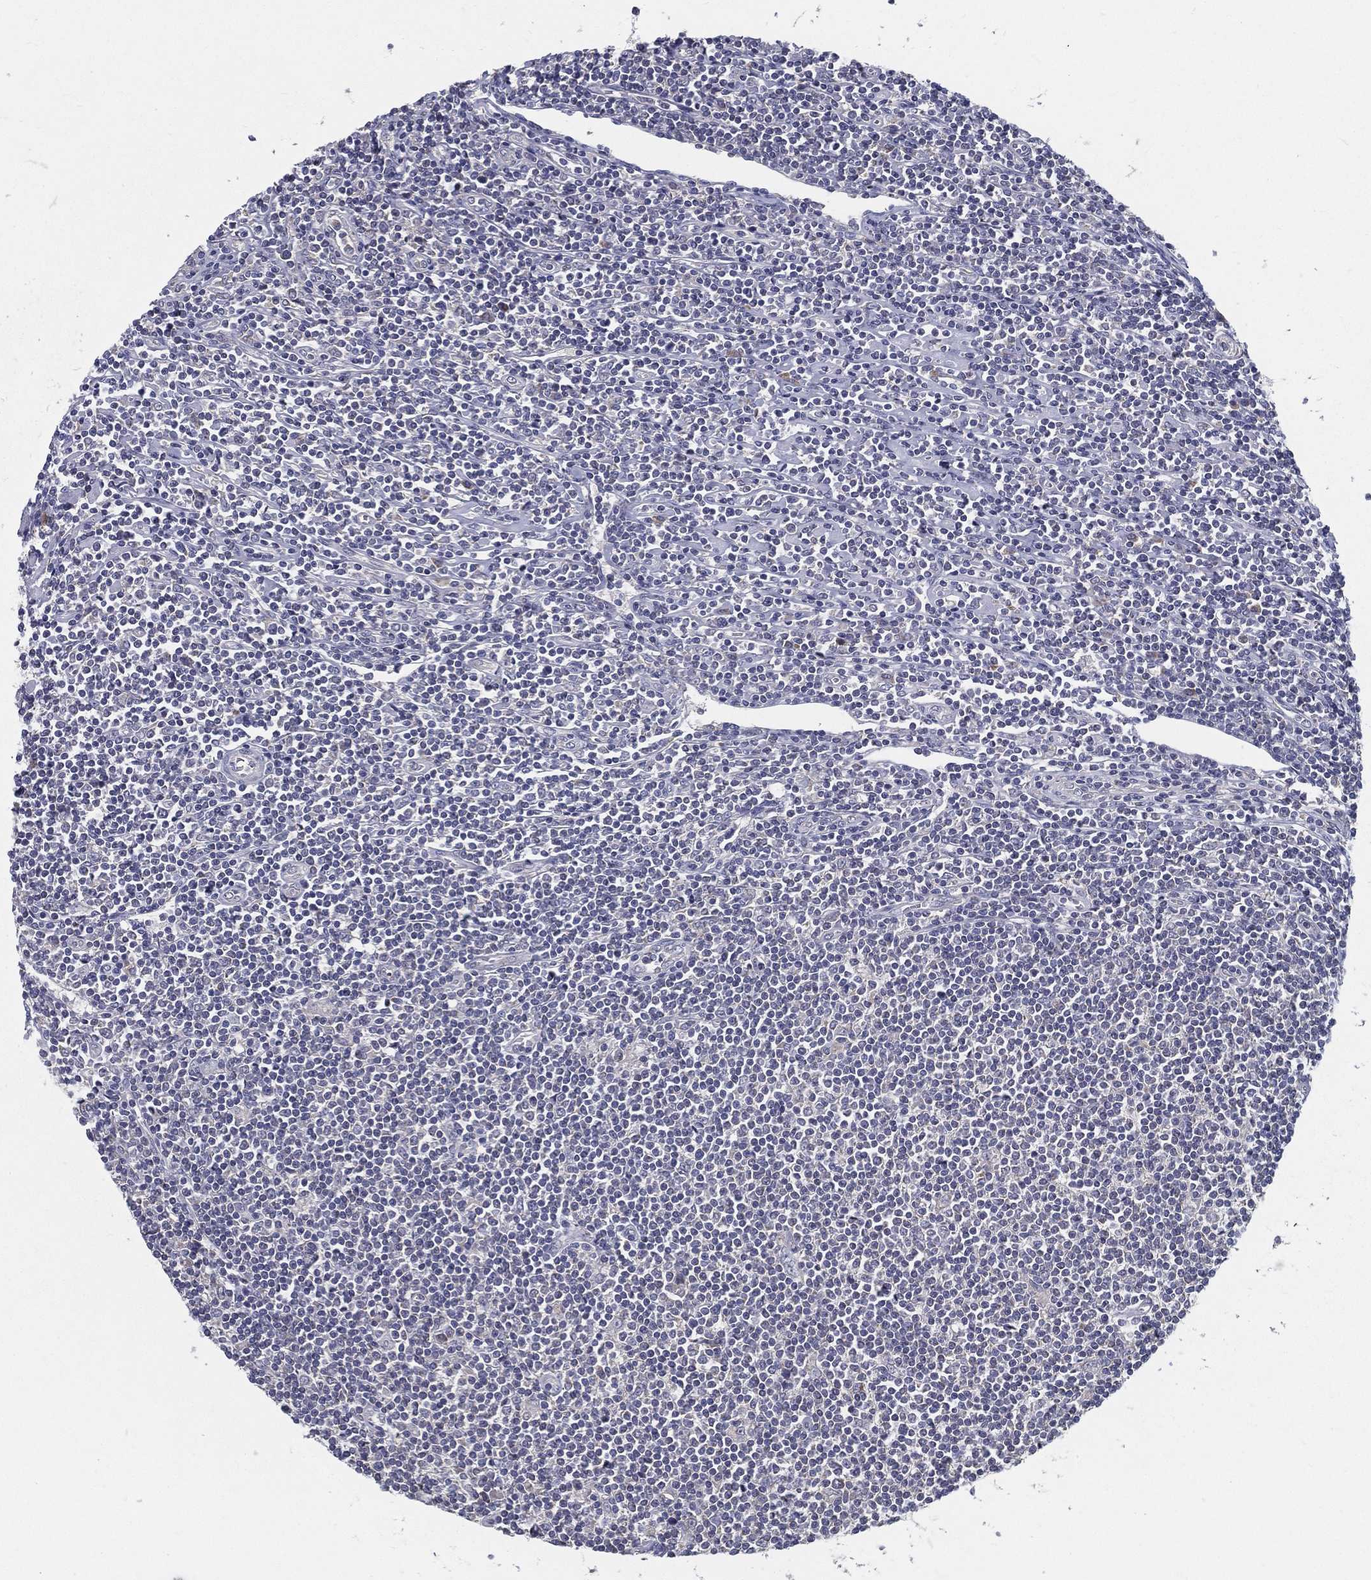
{"staining": {"intensity": "negative", "quantity": "none", "location": "none"}, "tissue": "lymphoma", "cell_type": "Tumor cells", "image_type": "cancer", "snomed": [{"axis": "morphology", "description": "Hodgkin's disease, NOS"}, {"axis": "topography", "description": "Lymph node"}], "caption": "High magnification brightfield microscopy of lymphoma stained with DAB (brown) and counterstained with hematoxylin (blue): tumor cells show no significant expression. (DAB (3,3'-diaminobenzidine) immunohistochemistry with hematoxylin counter stain).", "gene": "PCSK1", "patient": {"sex": "male", "age": 40}}